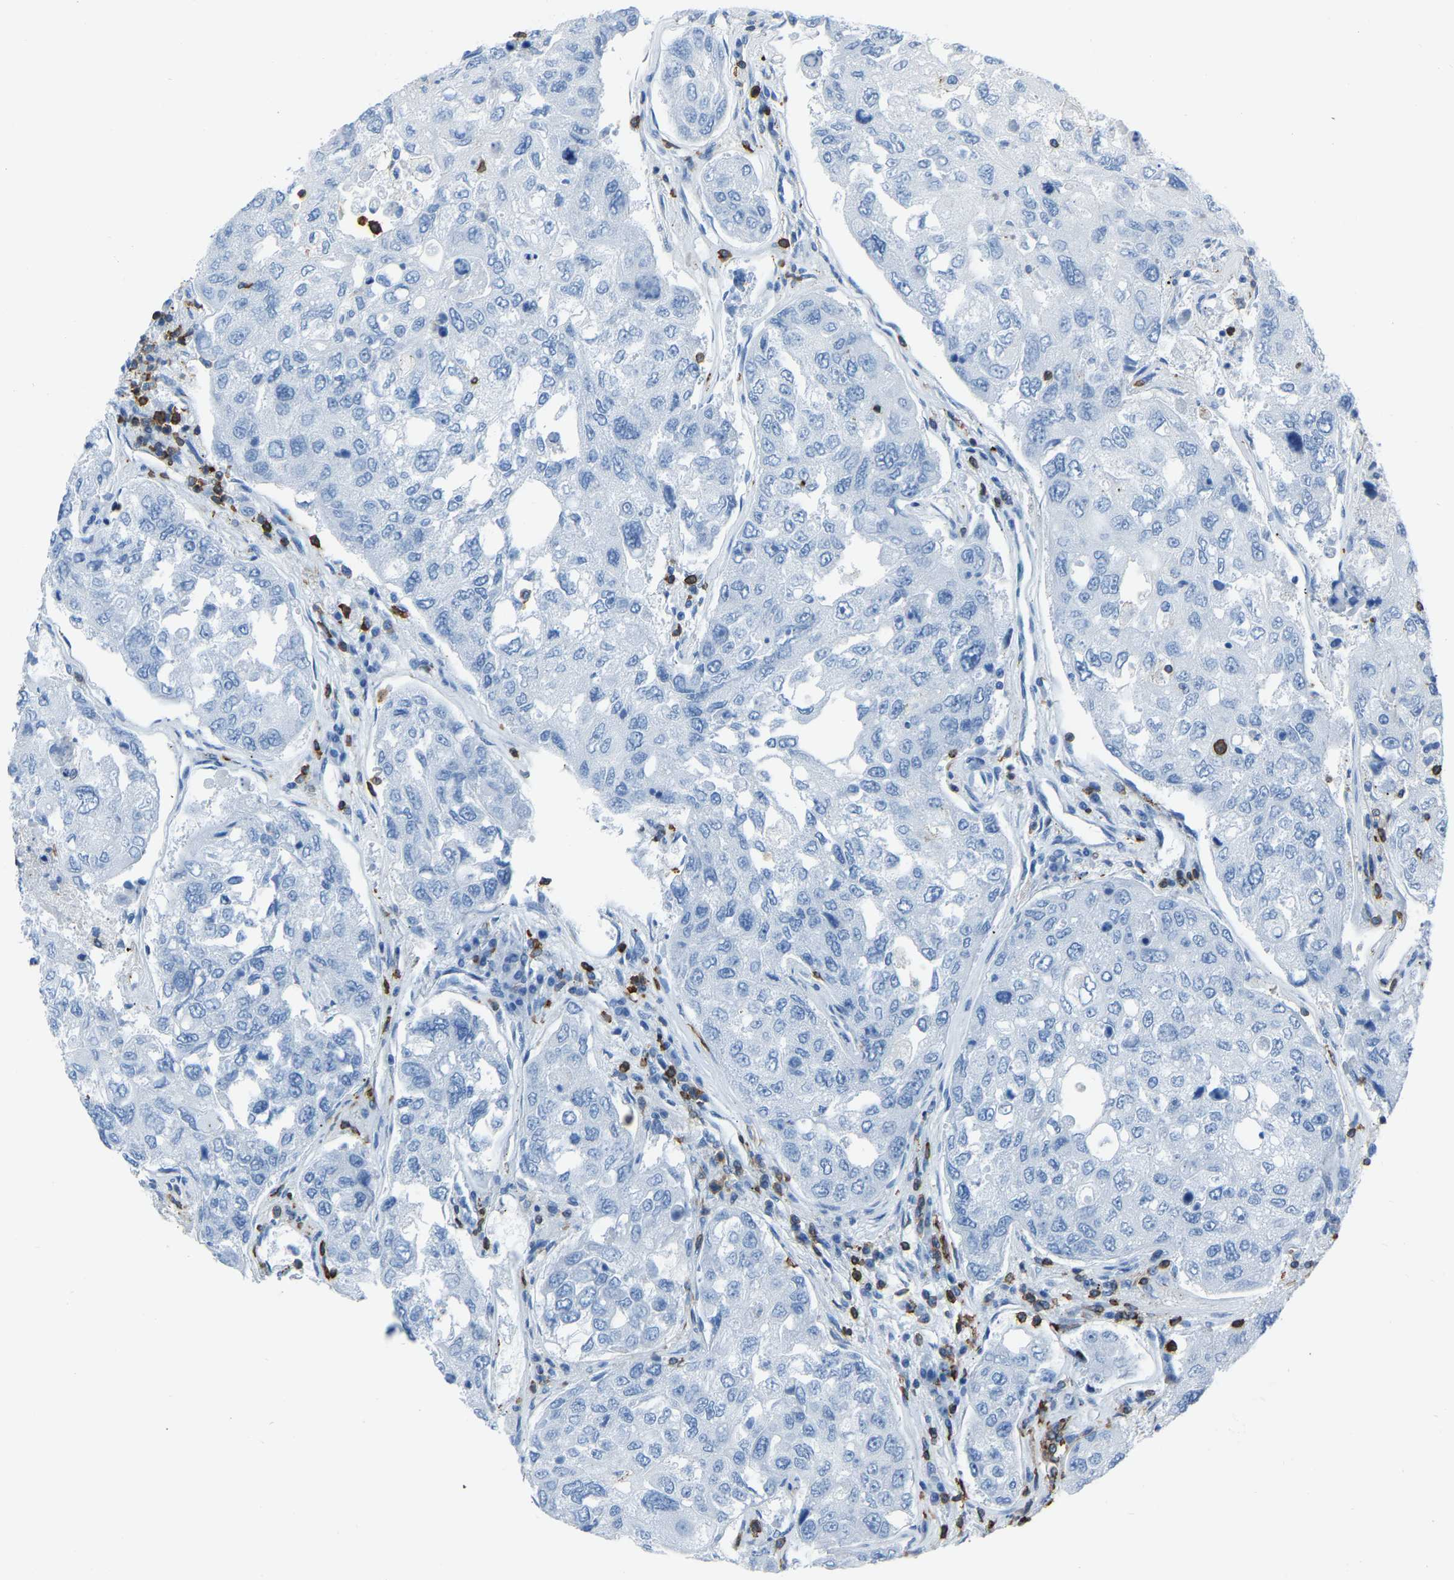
{"staining": {"intensity": "negative", "quantity": "none", "location": "none"}, "tissue": "urothelial cancer", "cell_type": "Tumor cells", "image_type": "cancer", "snomed": [{"axis": "morphology", "description": "Urothelial carcinoma, High grade"}, {"axis": "topography", "description": "Lymph node"}, {"axis": "topography", "description": "Urinary bladder"}], "caption": "Human high-grade urothelial carcinoma stained for a protein using IHC displays no positivity in tumor cells.", "gene": "LSP1", "patient": {"sex": "male", "age": 51}}